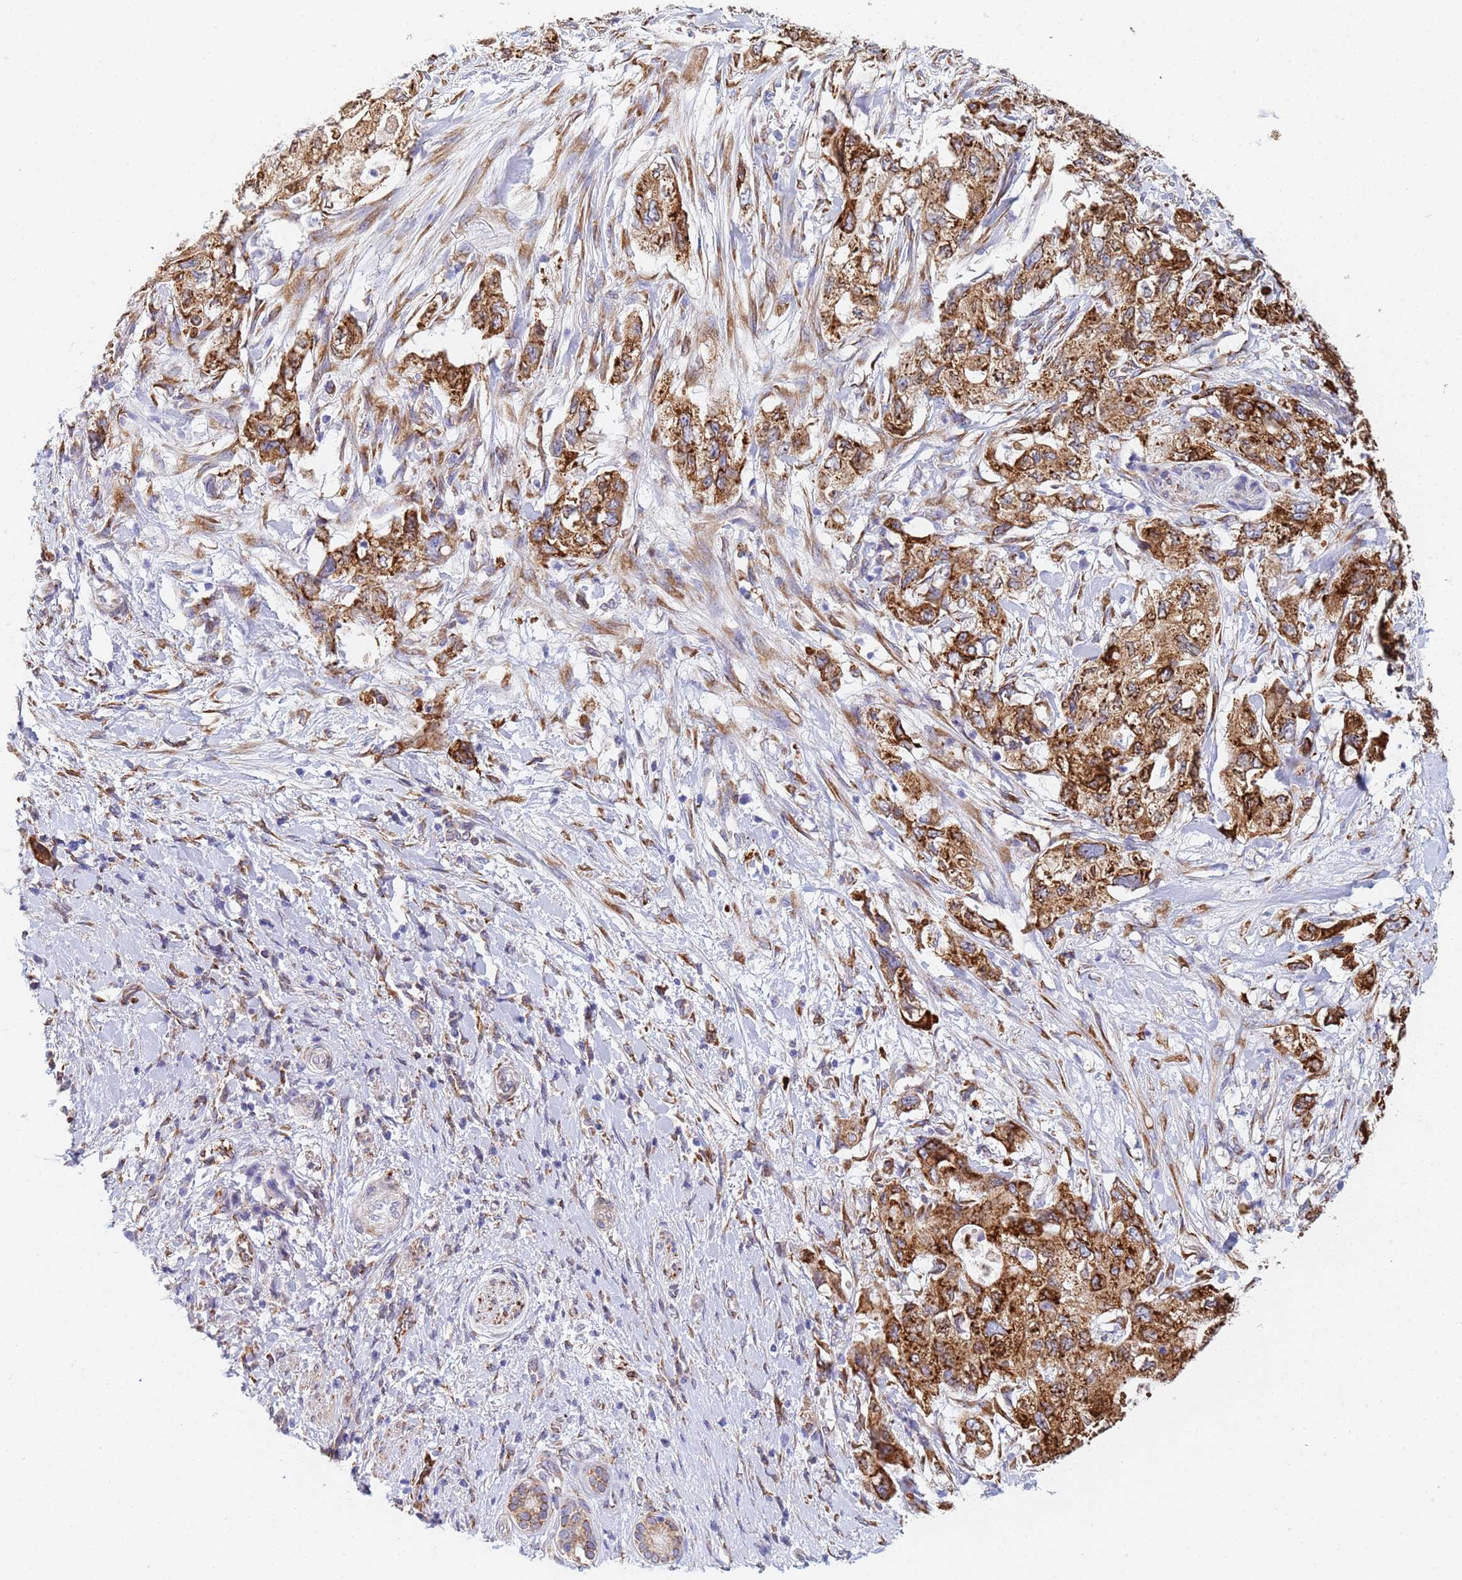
{"staining": {"intensity": "strong", "quantity": ">75%", "location": "cytoplasmic/membranous"}, "tissue": "pancreatic cancer", "cell_type": "Tumor cells", "image_type": "cancer", "snomed": [{"axis": "morphology", "description": "Adenocarcinoma, NOS"}, {"axis": "topography", "description": "Pancreas"}], "caption": "Immunohistochemical staining of human pancreatic cancer (adenocarcinoma) displays high levels of strong cytoplasmic/membranous protein positivity in about >75% of tumor cells.", "gene": "GDAP2", "patient": {"sex": "female", "age": 73}}